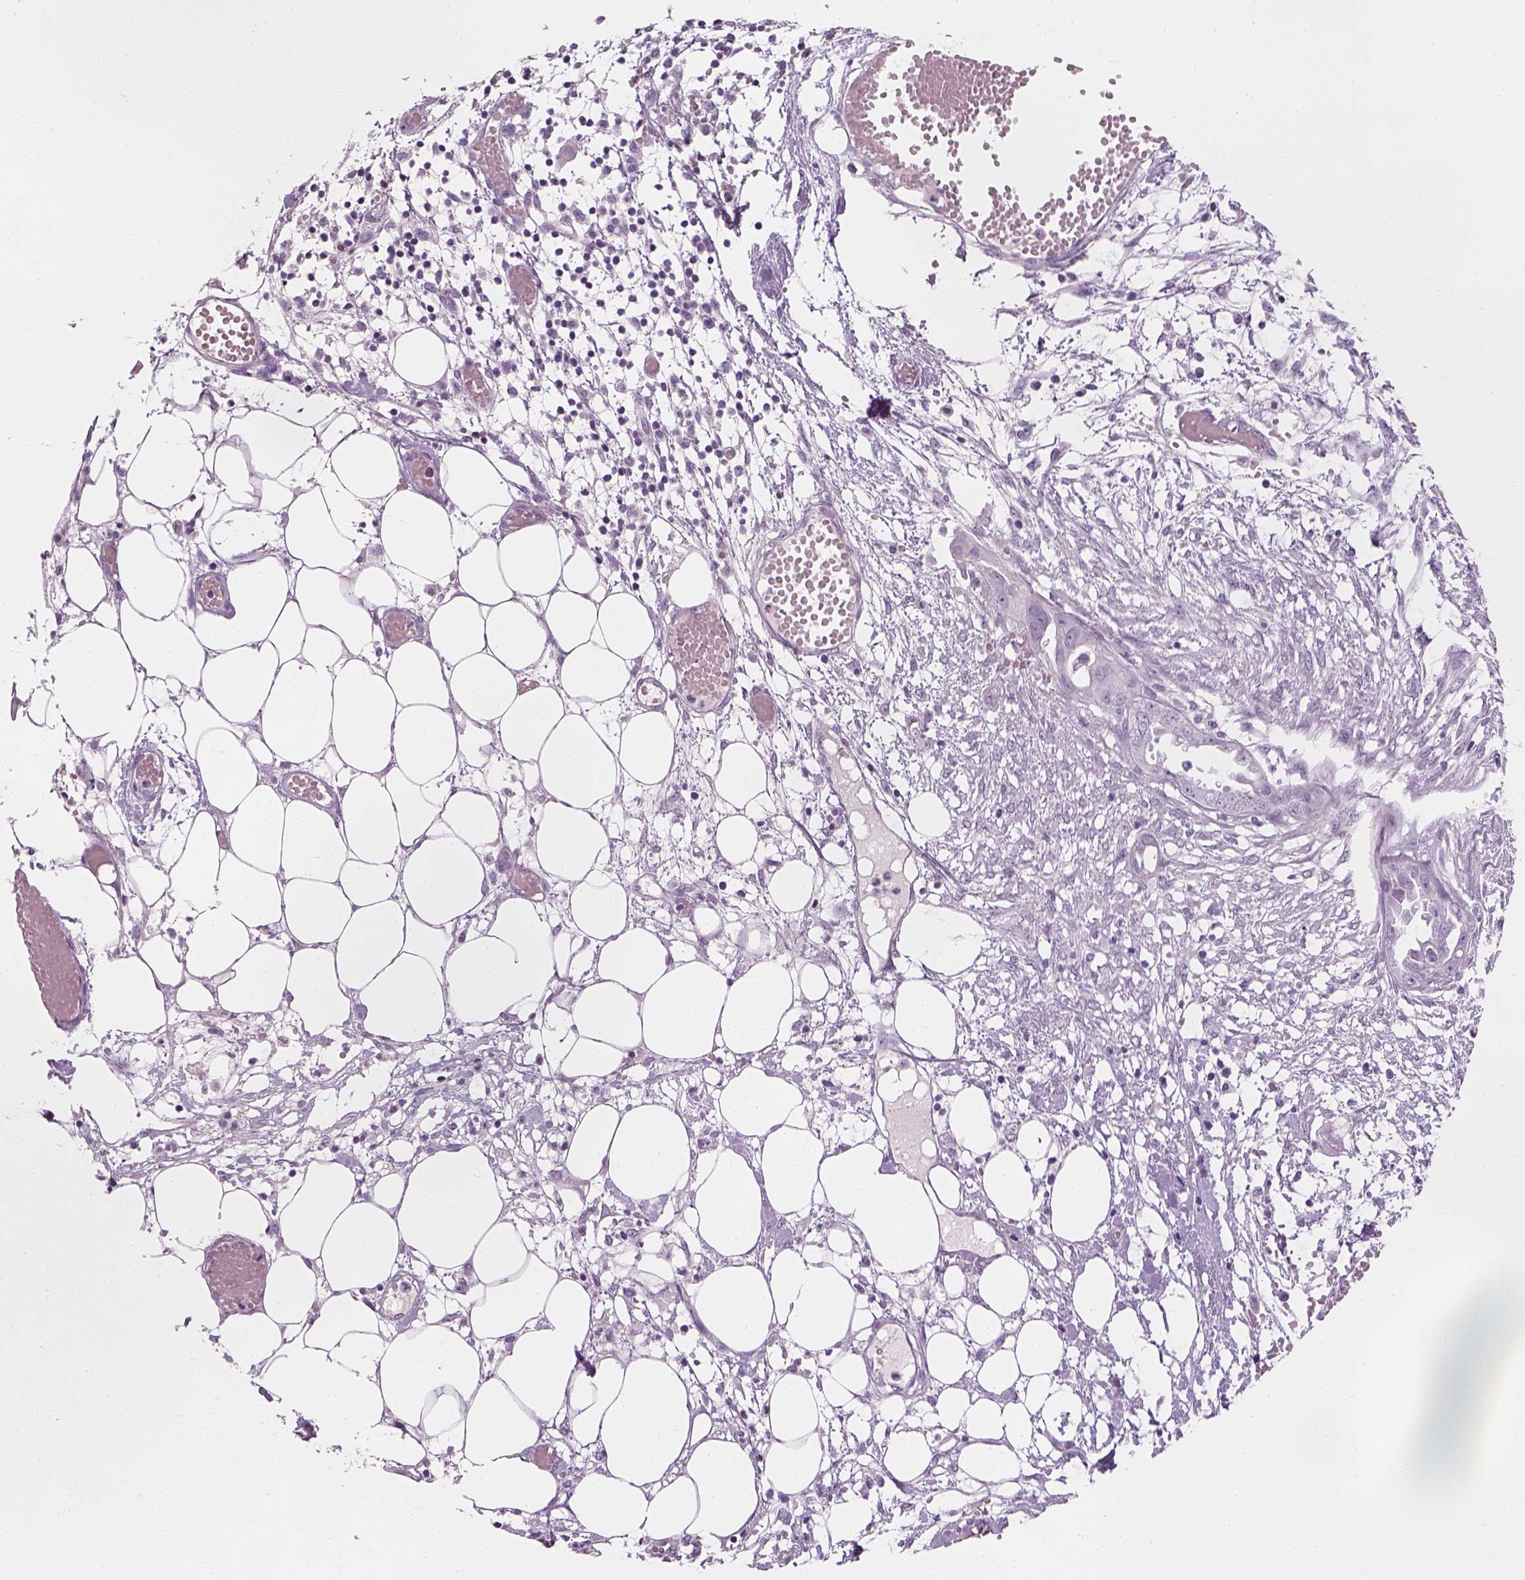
{"staining": {"intensity": "negative", "quantity": "none", "location": "none"}, "tissue": "endometrial cancer", "cell_type": "Tumor cells", "image_type": "cancer", "snomed": [{"axis": "morphology", "description": "Adenocarcinoma, NOS"}, {"axis": "morphology", "description": "Adenocarcinoma, metastatic, NOS"}, {"axis": "topography", "description": "Adipose tissue"}, {"axis": "topography", "description": "Endometrium"}], "caption": "The immunohistochemistry (IHC) micrograph has no significant positivity in tumor cells of metastatic adenocarcinoma (endometrial) tissue.", "gene": "TH", "patient": {"sex": "female", "age": 67}}